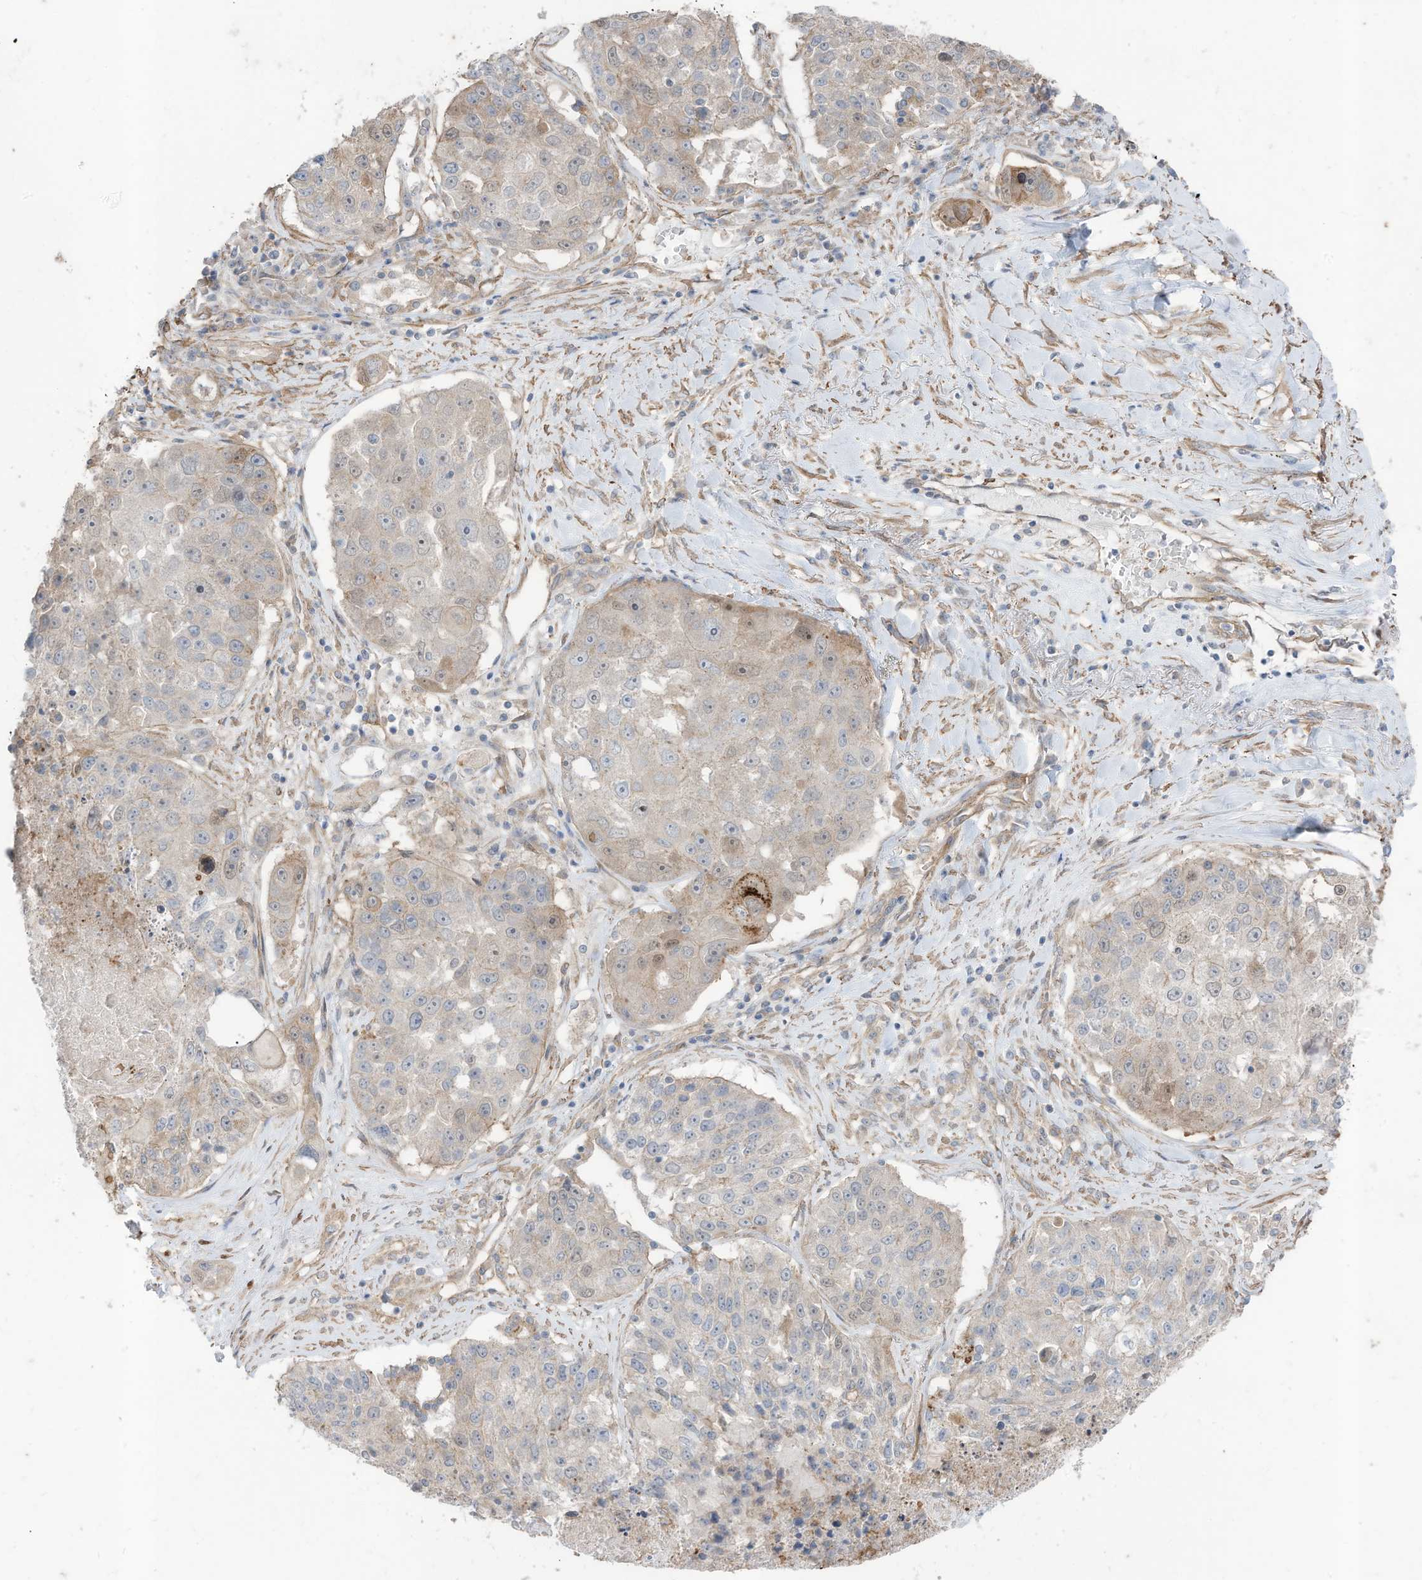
{"staining": {"intensity": "weak", "quantity": "<25%", "location": "cytoplasmic/membranous"}, "tissue": "lung cancer", "cell_type": "Tumor cells", "image_type": "cancer", "snomed": [{"axis": "morphology", "description": "Squamous cell carcinoma, NOS"}, {"axis": "topography", "description": "Lung"}], "caption": "There is no significant staining in tumor cells of lung squamous cell carcinoma. (DAB (3,3'-diaminobenzidine) immunohistochemistry (IHC) visualized using brightfield microscopy, high magnification).", "gene": "SLC17A7", "patient": {"sex": "male", "age": 61}}